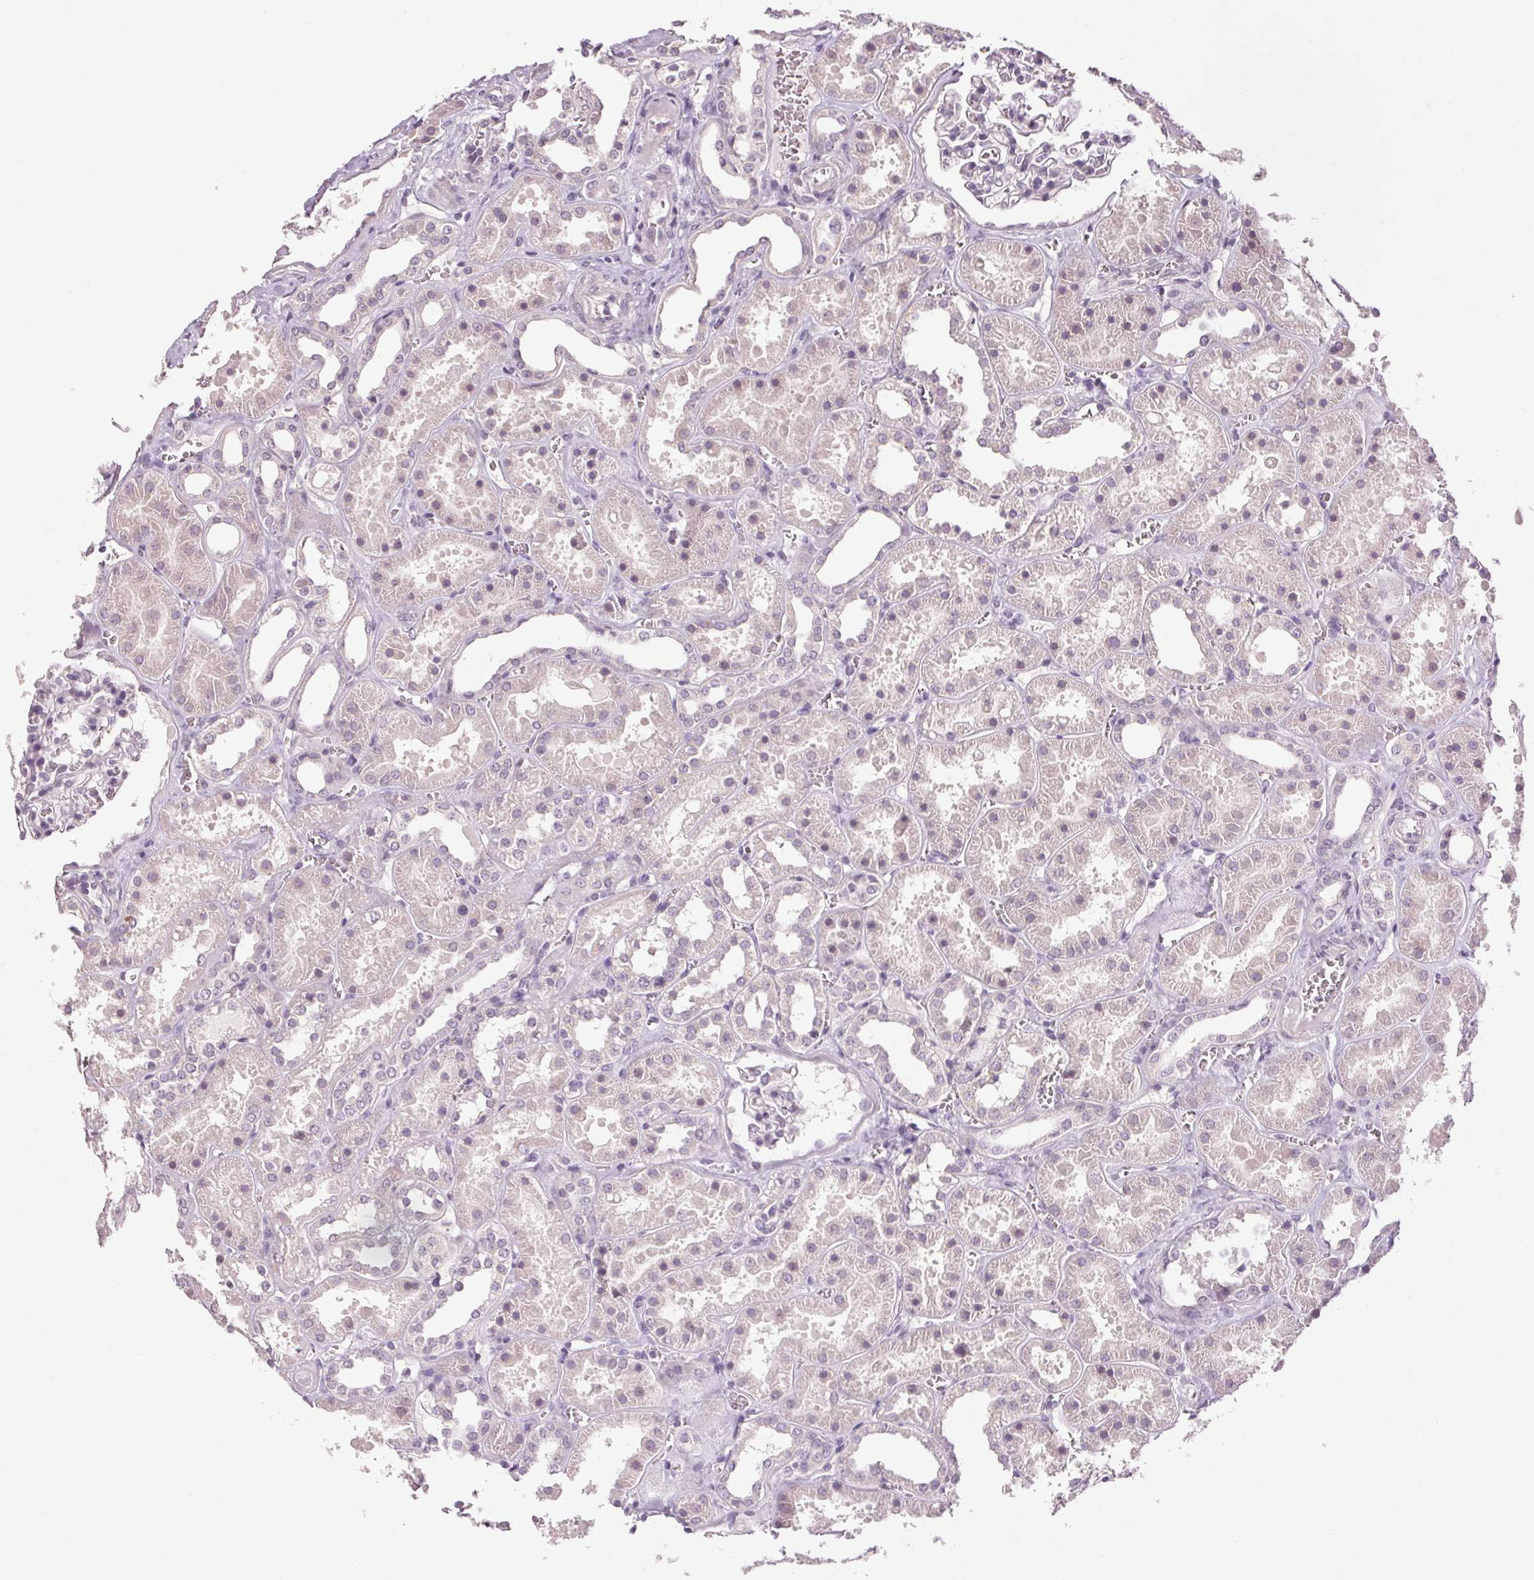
{"staining": {"intensity": "negative", "quantity": "none", "location": "none"}, "tissue": "kidney", "cell_type": "Cells in glomeruli", "image_type": "normal", "snomed": [{"axis": "morphology", "description": "Normal tissue, NOS"}, {"axis": "topography", "description": "Kidney"}], "caption": "Immunohistochemistry (IHC) photomicrograph of normal human kidney stained for a protein (brown), which reveals no positivity in cells in glomeruli. The staining is performed using DAB brown chromogen with nuclei counter-stained in using hematoxylin.", "gene": "POMC", "patient": {"sex": "female", "age": 41}}